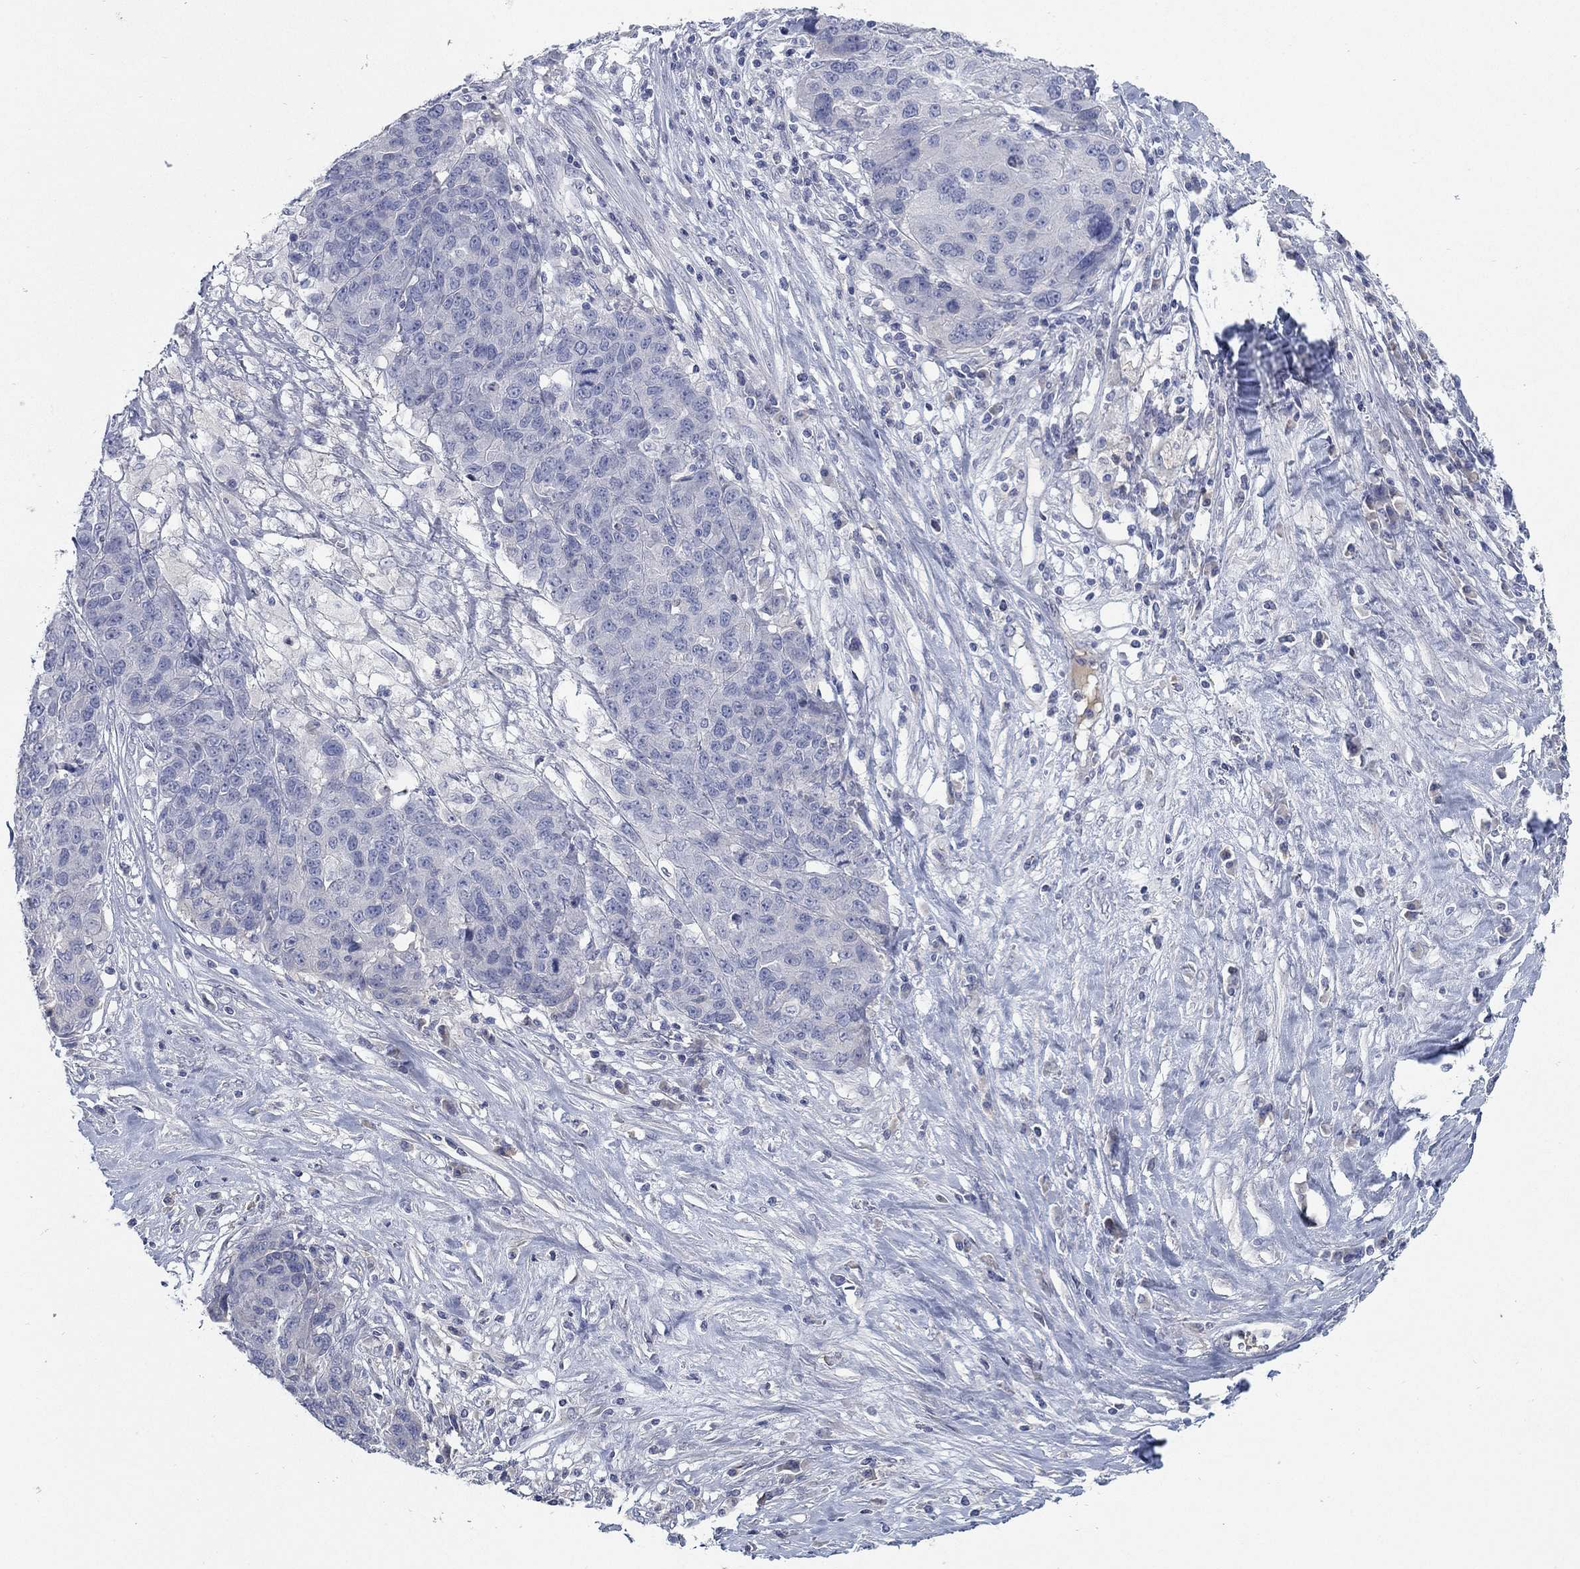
{"staining": {"intensity": "negative", "quantity": "none", "location": "none"}, "tissue": "ovarian cancer", "cell_type": "Tumor cells", "image_type": "cancer", "snomed": [{"axis": "morphology", "description": "Cystadenocarcinoma, serous, NOS"}, {"axis": "topography", "description": "Ovary"}], "caption": "Tumor cells are negative for brown protein staining in ovarian cancer (serous cystadenocarcinoma). Brightfield microscopy of immunohistochemistry (IHC) stained with DAB (3,3'-diaminobenzidine) (brown) and hematoxylin (blue), captured at high magnification.", "gene": "TMEM249", "patient": {"sex": "female", "age": 87}}